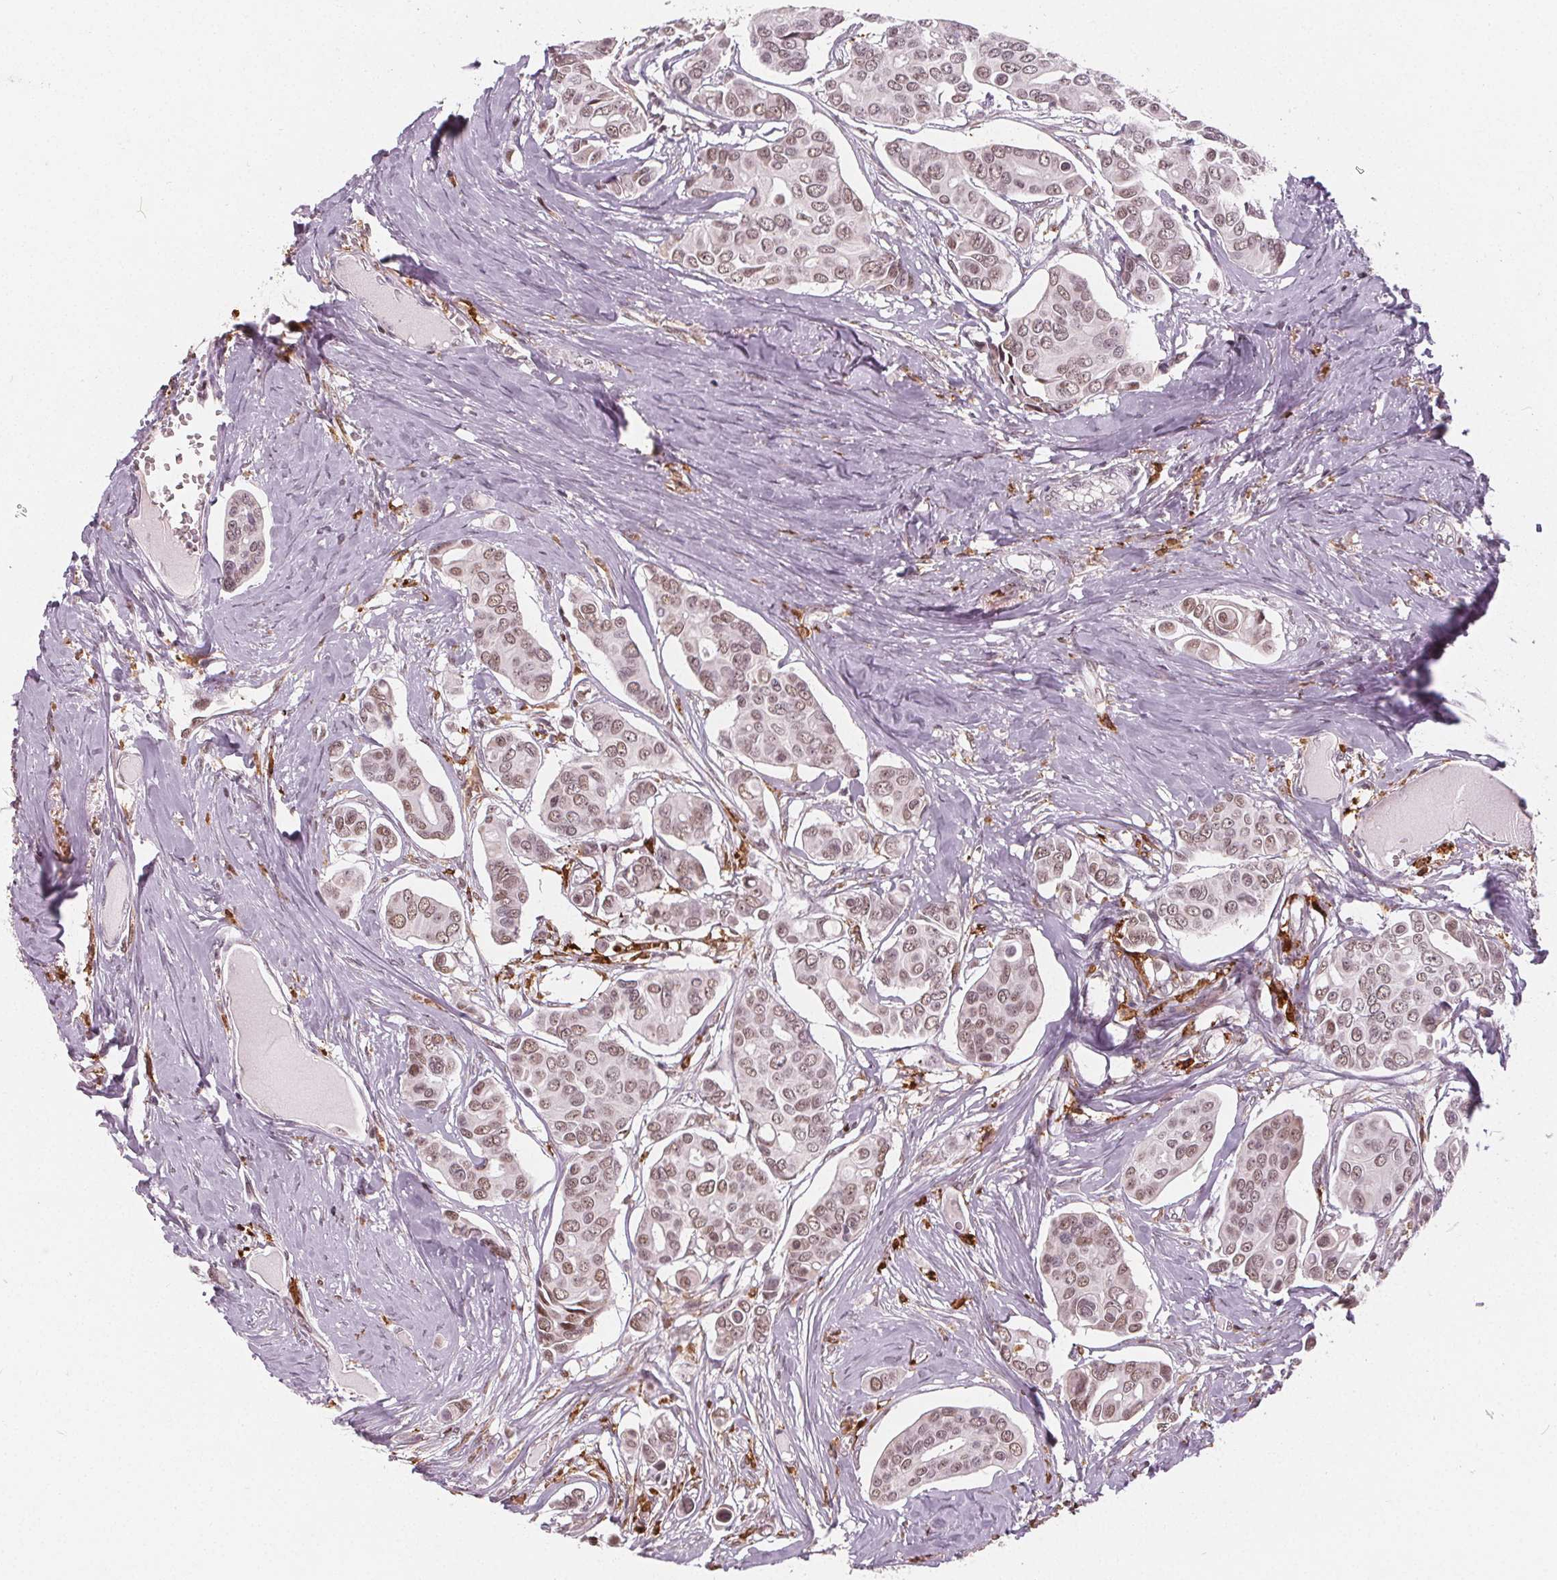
{"staining": {"intensity": "moderate", "quantity": "25%-75%", "location": "nuclear"}, "tissue": "breast cancer", "cell_type": "Tumor cells", "image_type": "cancer", "snomed": [{"axis": "morphology", "description": "Duct carcinoma"}, {"axis": "topography", "description": "Breast"}], "caption": "Breast cancer (invasive ductal carcinoma) tissue reveals moderate nuclear expression in about 25%-75% of tumor cells, visualized by immunohistochemistry.", "gene": "DPM2", "patient": {"sex": "female", "age": 54}}